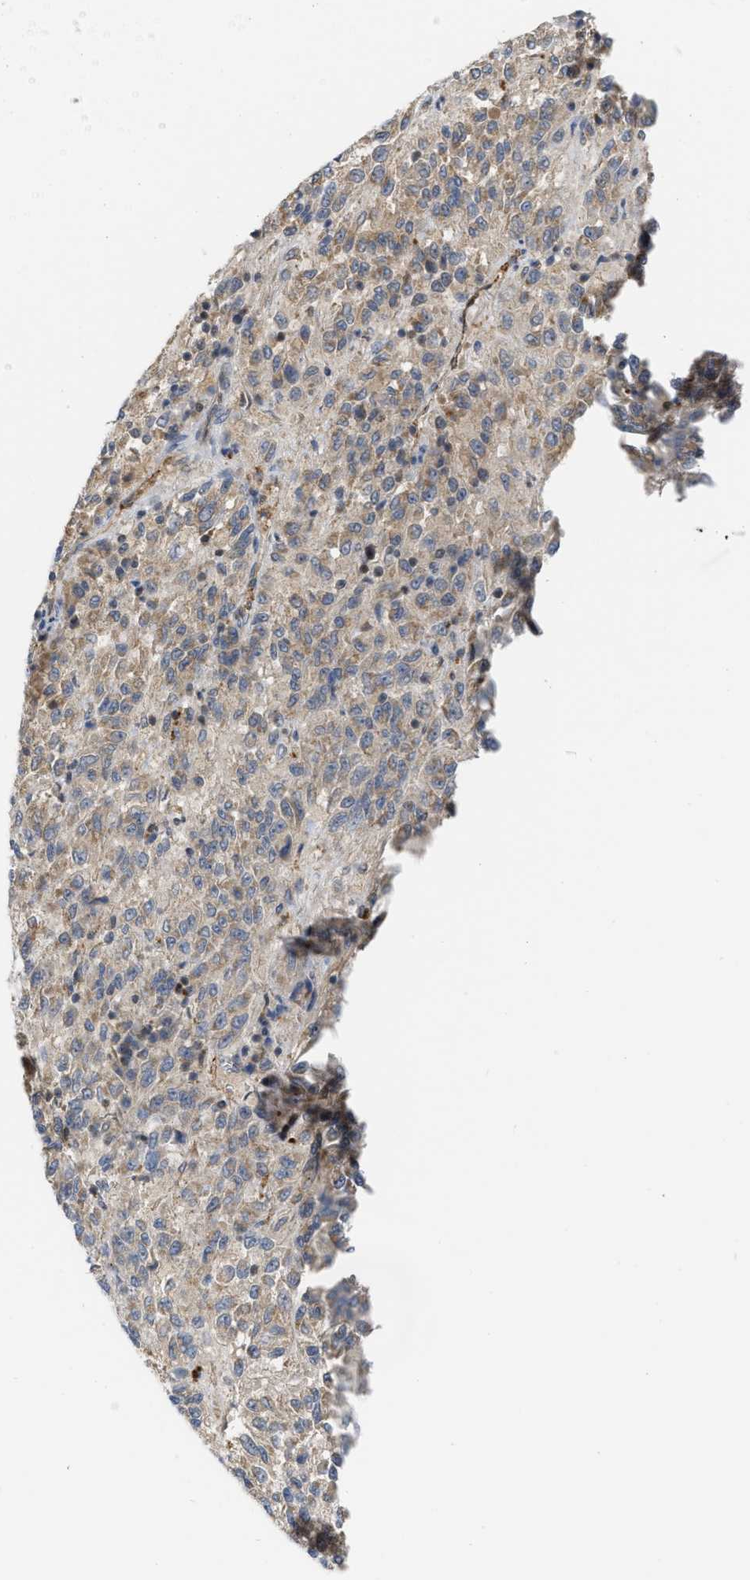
{"staining": {"intensity": "weak", "quantity": "25%-75%", "location": "cytoplasmic/membranous"}, "tissue": "melanoma", "cell_type": "Tumor cells", "image_type": "cancer", "snomed": [{"axis": "morphology", "description": "Malignant melanoma, Metastatic site"}, {"axis": "topography", "description": "Lung"}], "caption": "Malignant melanoma (metastatic site) stained with a protein marker shows weak staining in tumor cells.", "gene": "NAPEPLD", "patient": {"sex": "male", "age": 64}}